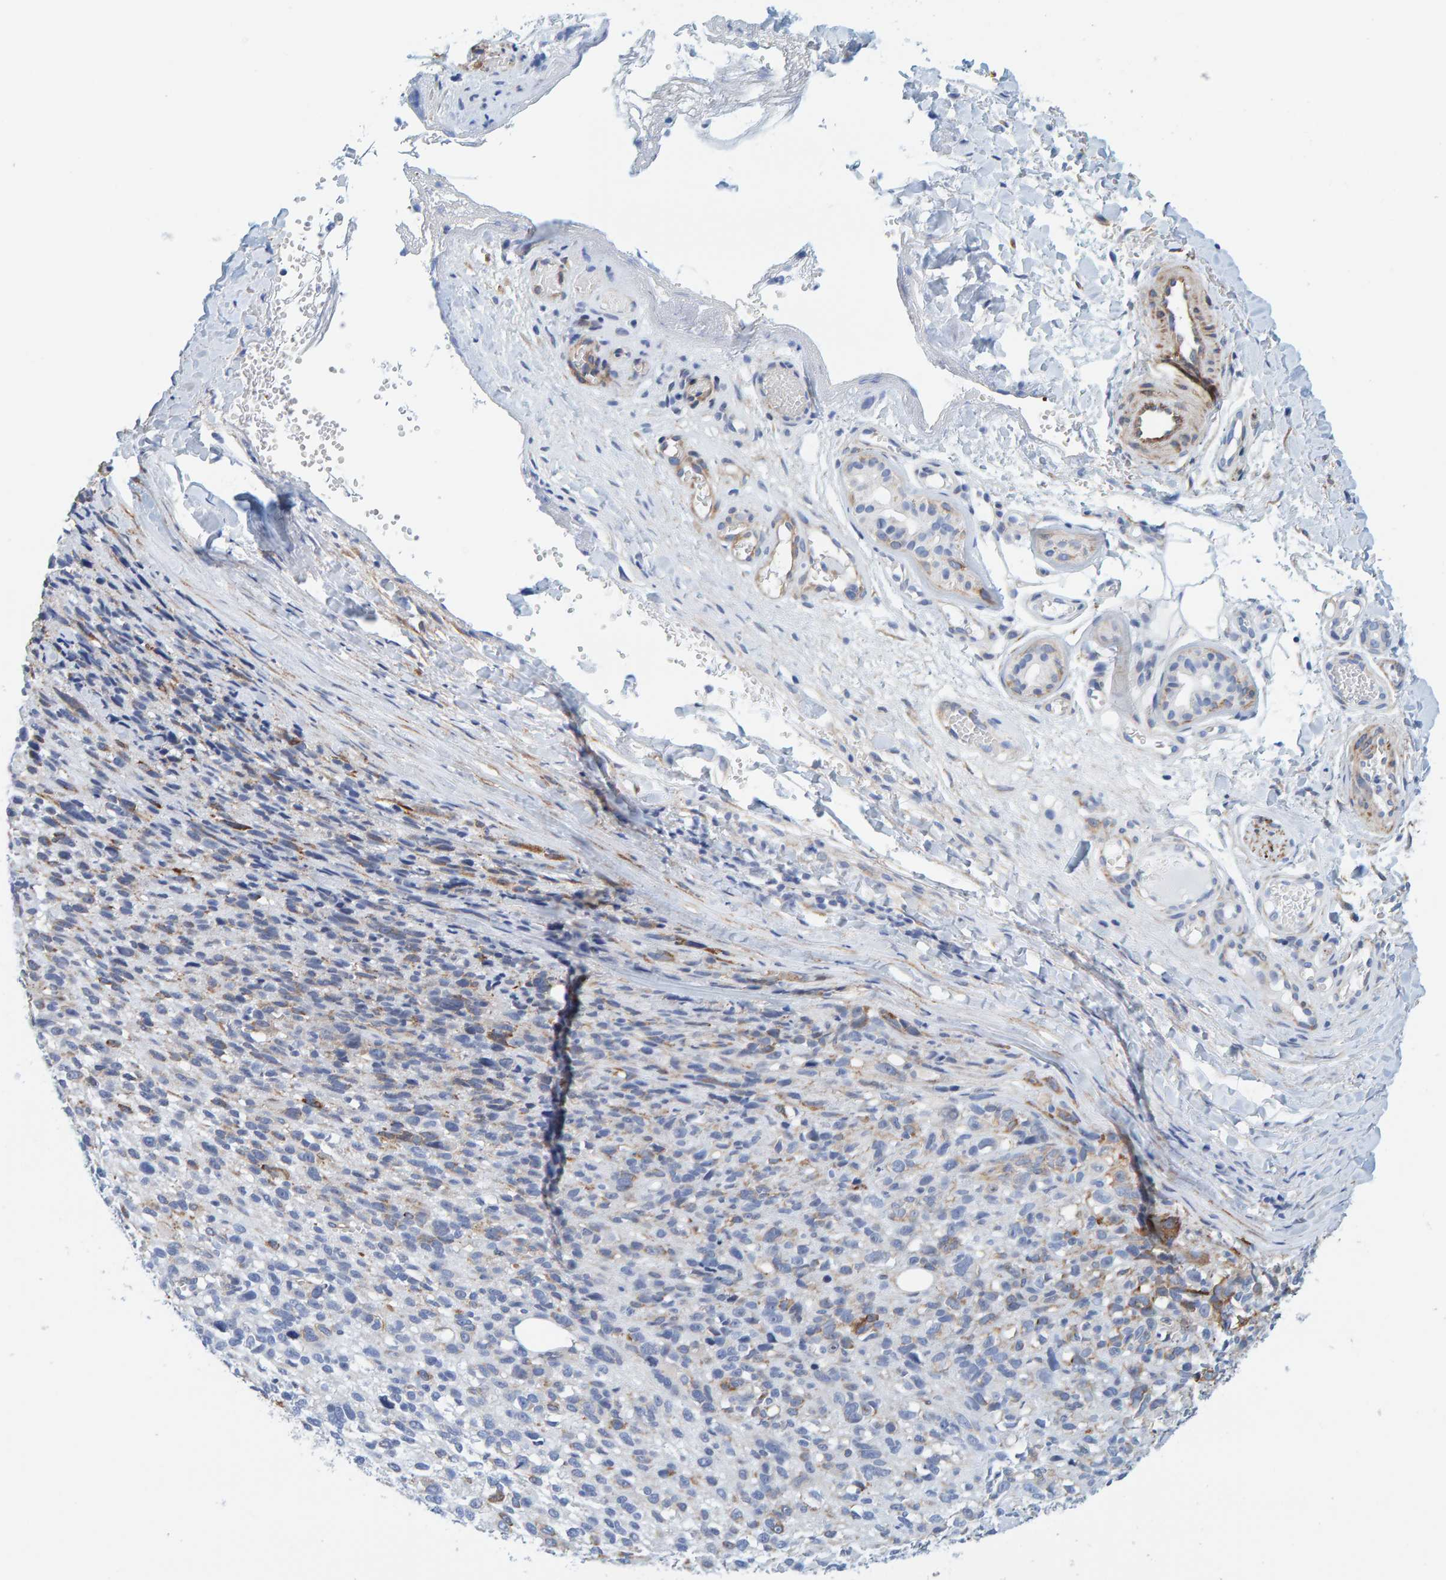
{"staining": {"intensity": "negative", "quantity": "none", "location": "none"}, "tissue": "melanoma", "cell_type": "Tumor cells", "image_type": "cancer", "snomed": [{"axis": "morphology", "description": "Malignant melanoma, NOS"}, {"axis": "topography", "description": "Skin"}], "caption": "Human melanoma stained for a protein using immunohistochemistry reveals no staining in tumor cells.", "gene": "MAP1B", "patient": {"sex": "female", "age": 55}}